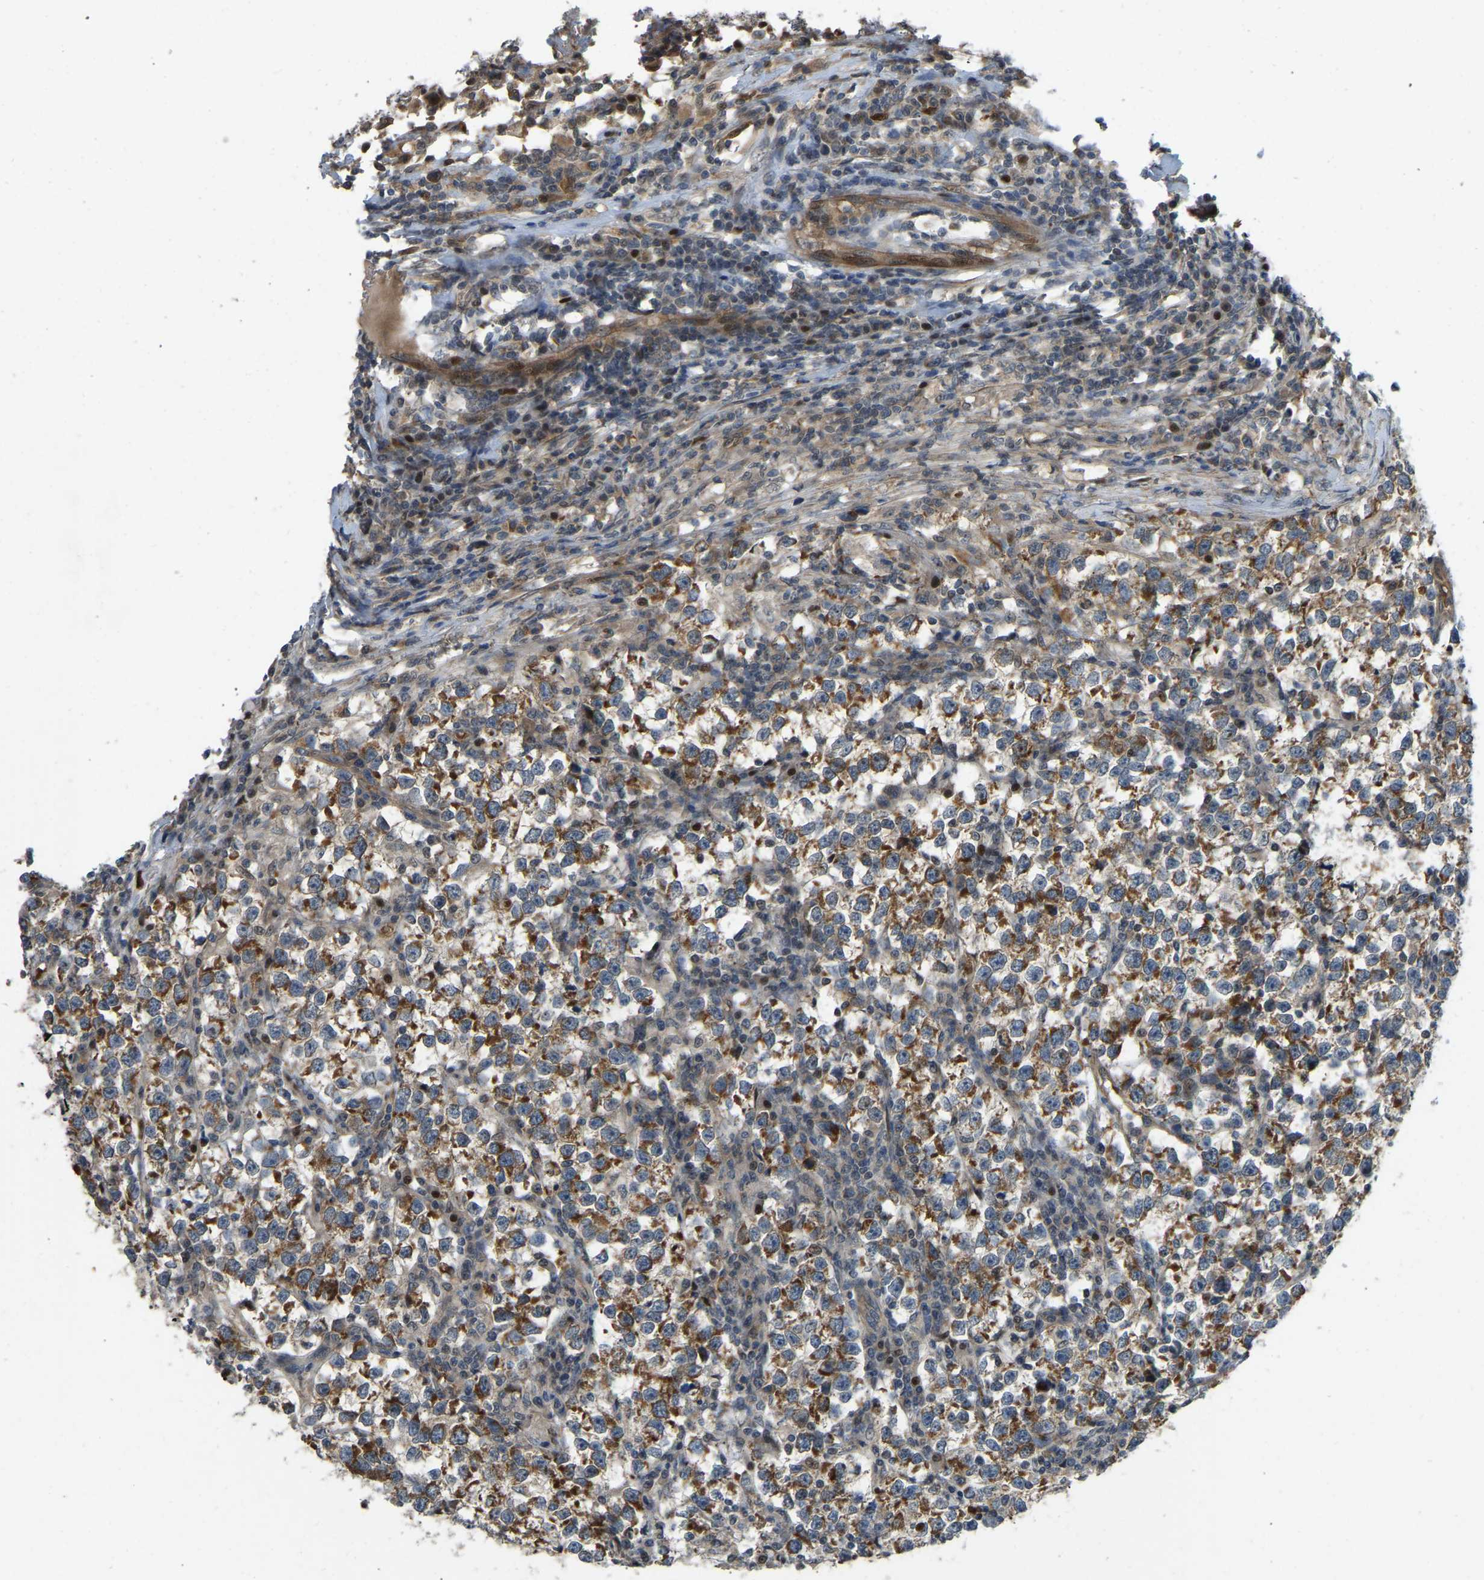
{"staining": {"intensity": "moderate", "quantity": ">75%", "location": "cytoplasmic/membranous"}, "tissue": "testis cancer", "cell_type": "Tumor cells", "image_type": "cancer", "snomed": [{"axis": "morphology", "description": "Normal tissue, NOS"}, {"axis": "morphology", "description": "Seminoma, NOS"}, {"axis": "topography", "description": "Testis"}], "caption": "This histopathology image displays immunohistochemistry (IHC) staining of human seminoma (testis), with medium moderate cytoplasmic/membranous expression in about >75% of tumor cells.", "gene": "C21orf91", "patient": {"sex": "male", "age": 43}}